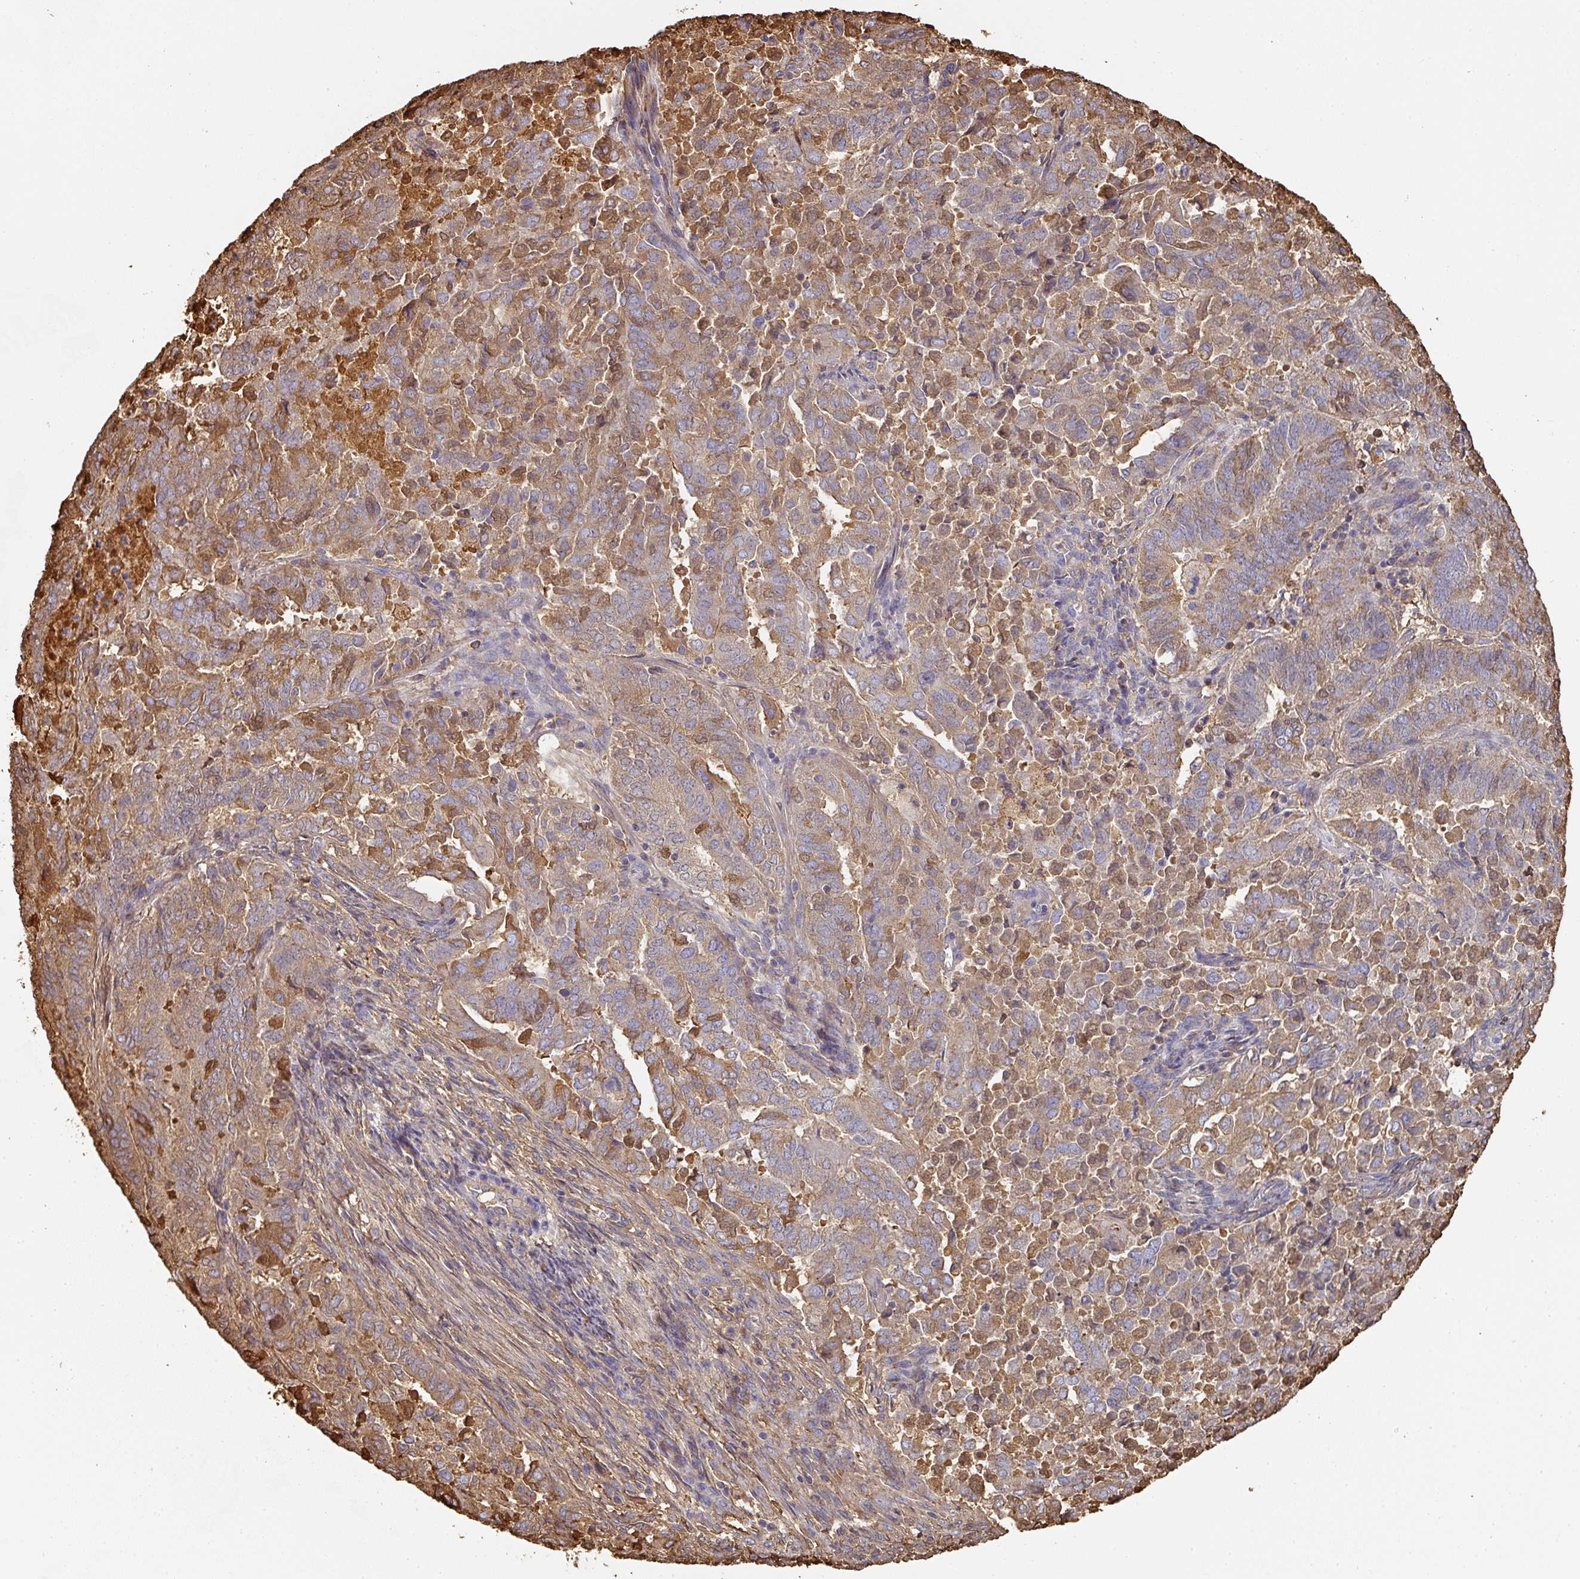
{"staining": {"intensity": "moderate", "quantity": "25%-75%", "location": "cytoplasmic/membranous,nuclear"}, "tissue": "endometrial cancer", "cell_type": "Tumor cells", "image_type": "cancer", "snomed": [{"axis": "morphology", "description": "Adenocarcinoma, NOS"}, {"axis": "topography", "description": "Endometrium"}], "caption": "There is medium levels of moderate cytoplasmic/membranous and nuclear positivity in tumor cells of endometrial cancer (adenocarcinoma), as demonstrated by immunohistochemical staining (brown color).", "gene": "ALB", "patient": {"sex": "female", "age": 72}}